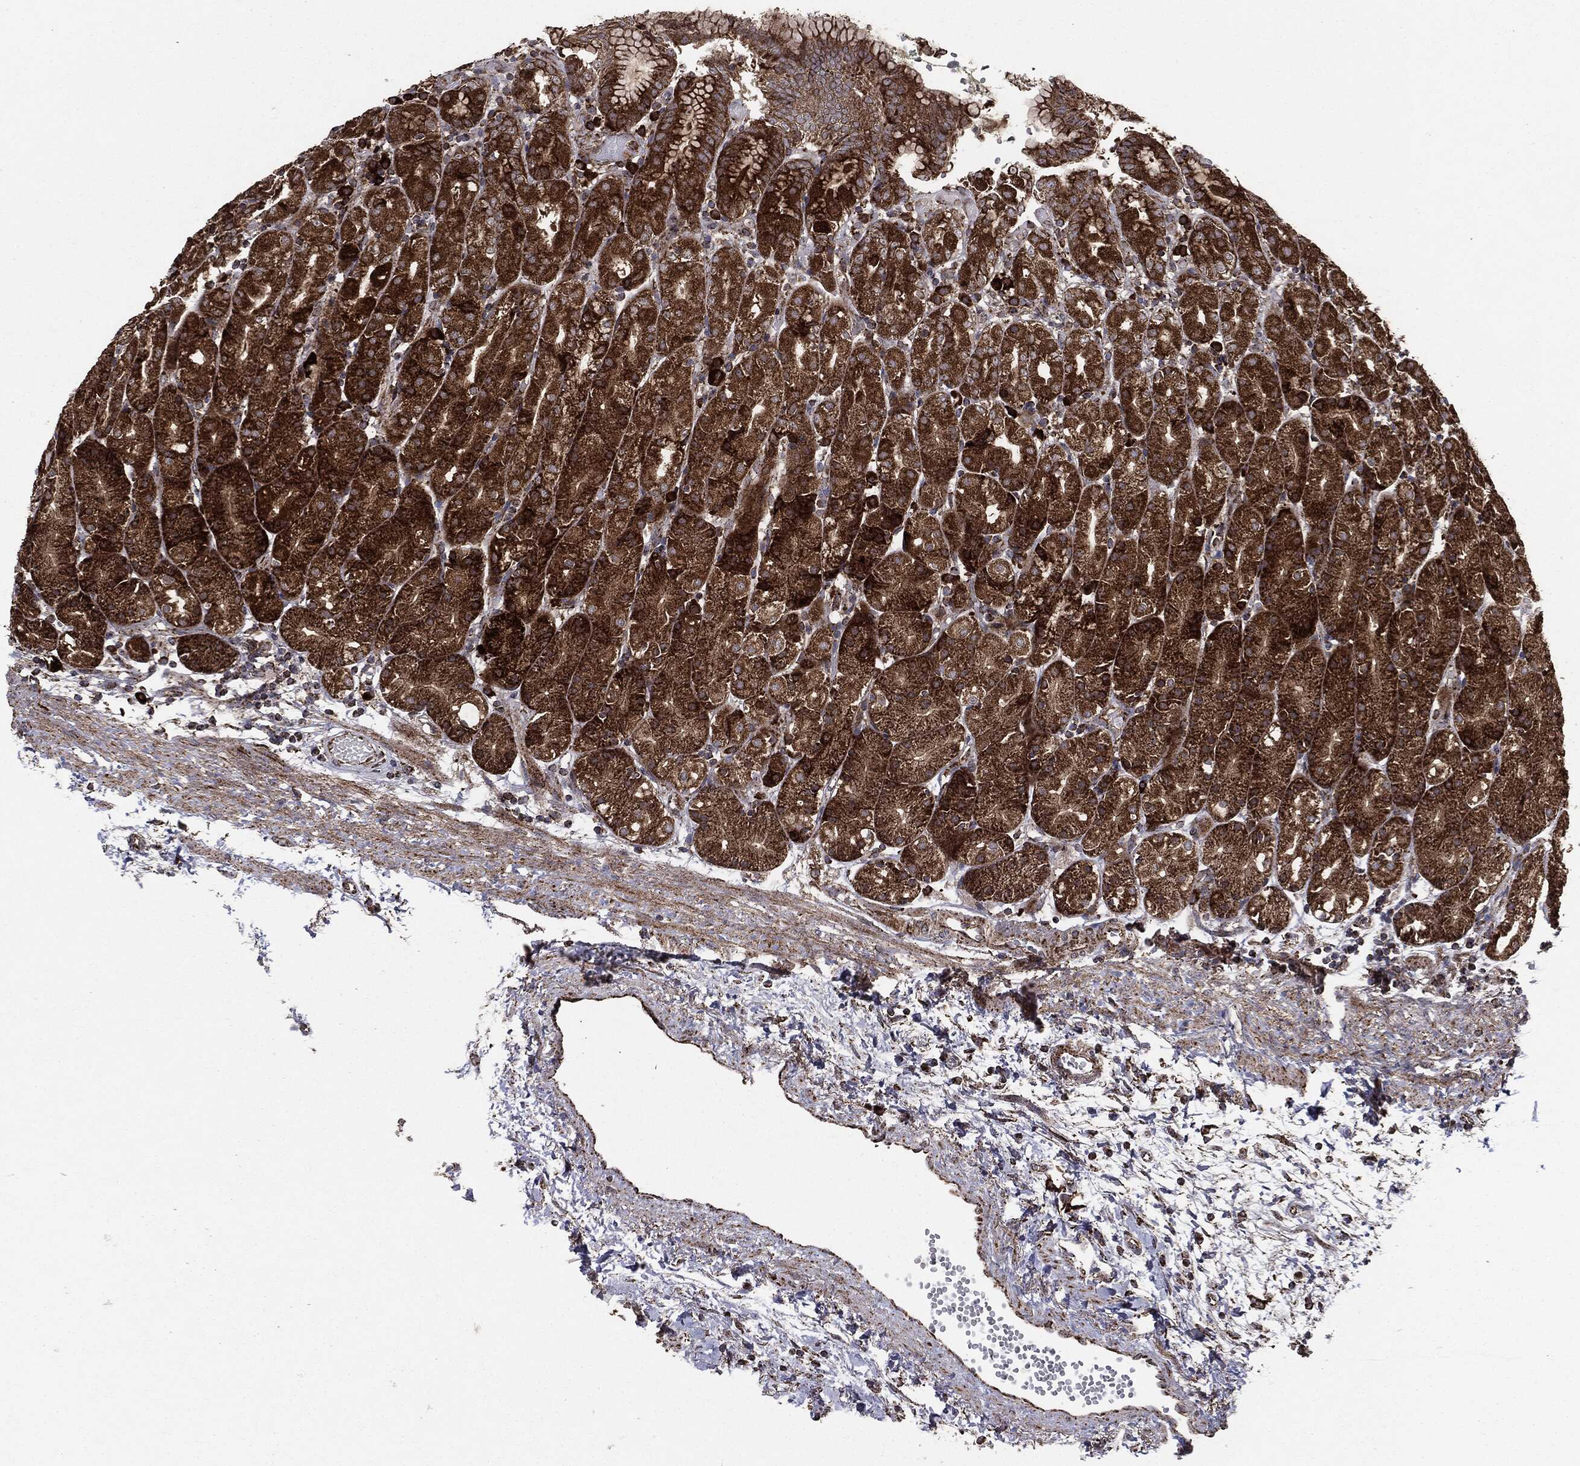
{"staining": {"intensity": "strong", "quantity": ">75%", "location": "cytoplasmic/membranous"}, "tissue": "stomach", "cell_type": "Glandular cells", "image_type": "normal", "snomed": [{"axis": "morphology", "description": "Normal tissue, NOS"}, {"axis": "morphology", "description": "Adenocarcinoma, NOS"}, {"axis": "topography", "description": "Stomach"}], "caption": "IHC of normal human stomach displays high levels of strong cytoplasmic/membranous expression in about >75% of glandular cells. The protein is stained brown, and the nuclei are stained in blue (DAB (3,3'-diaminobenzidine) IHC with brightfield microscopy, high magnification).", "gene": "MAP2K1", "patient": {"sex": "female", "age": 81}}